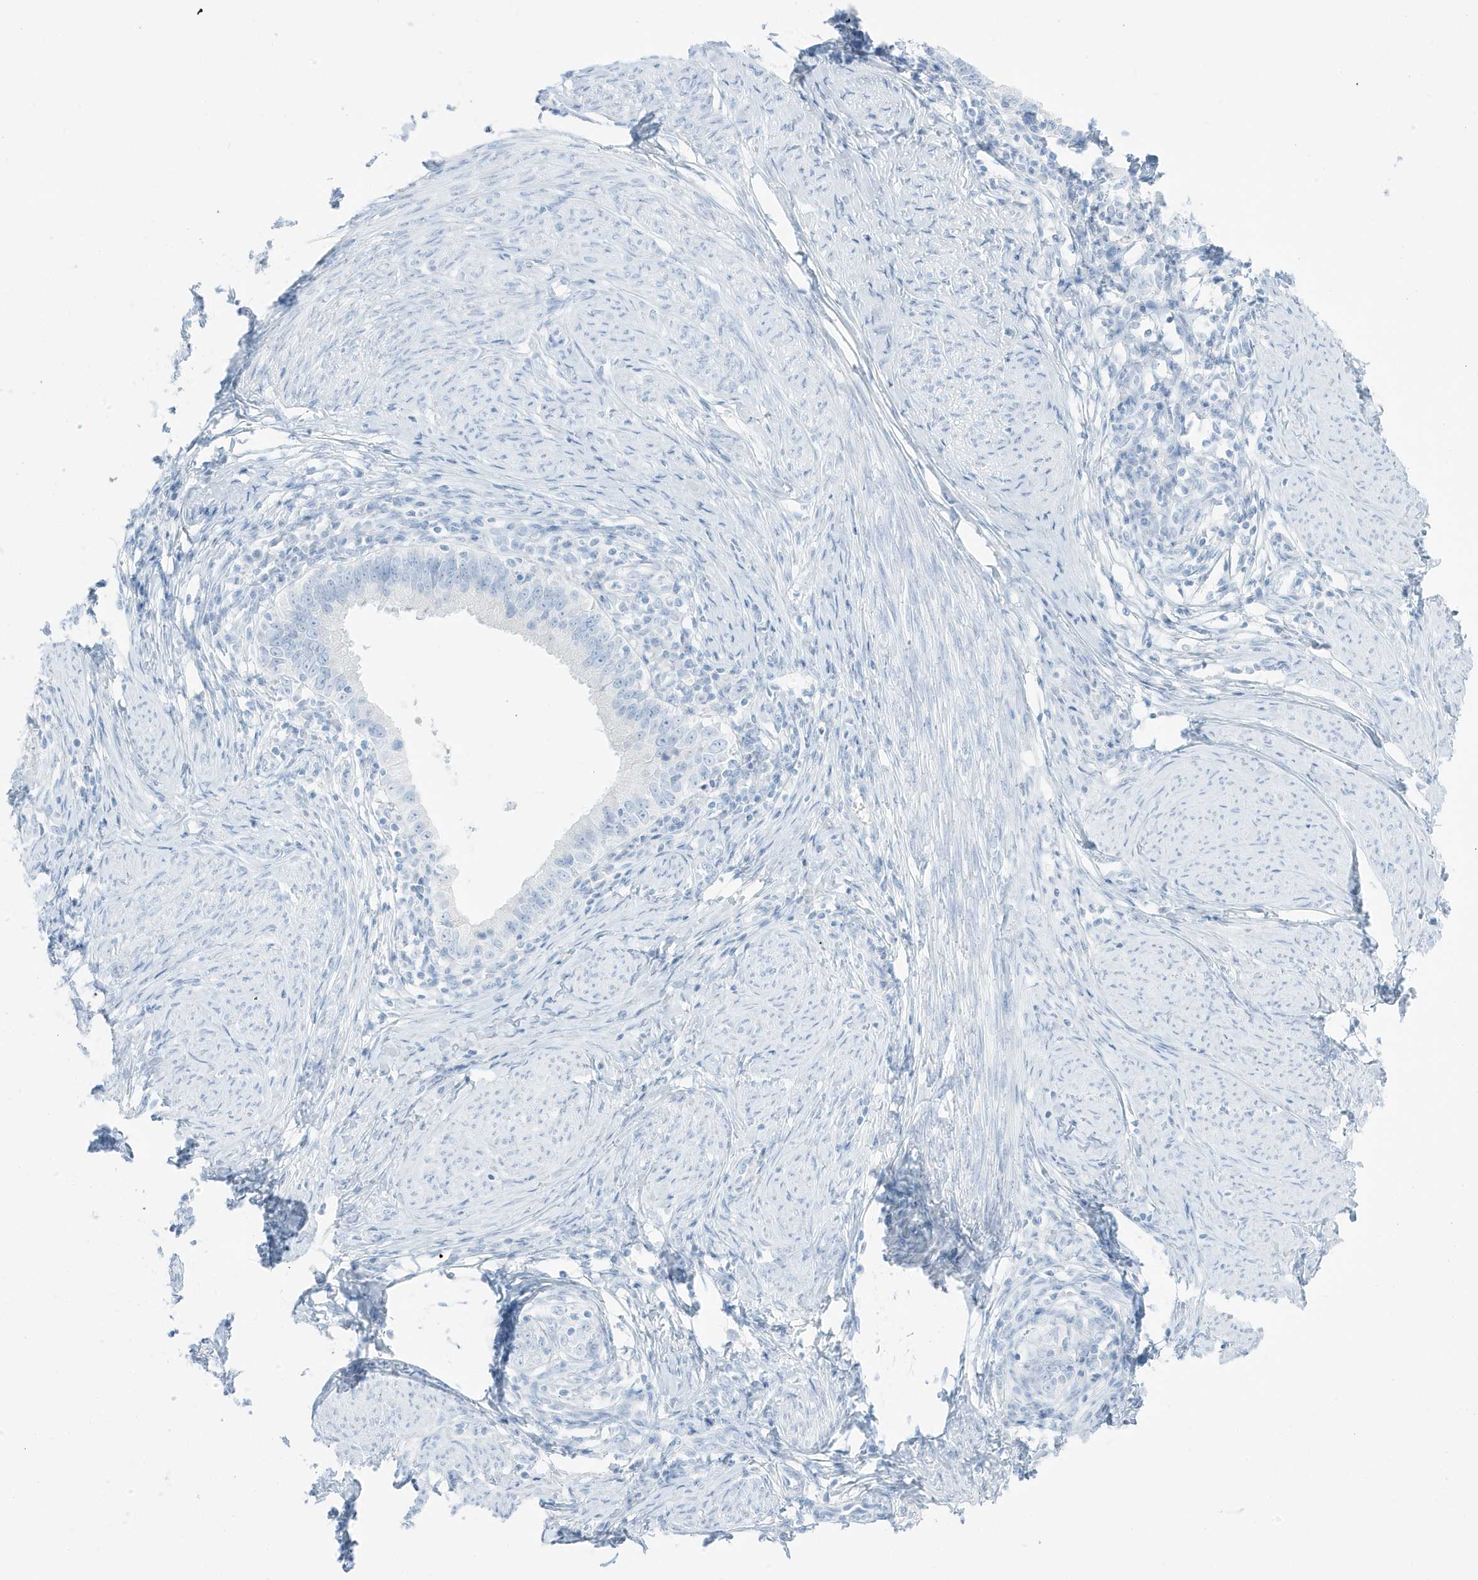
{"staining": {"intensity": "negative", "quantity": "none", "location": "none"}, "tissue": "cervical cancer", "cell_type": "Tumor cells", "image_type": "cancer", "snomed": [{"axis": "morphology", "description": "Adenocarcinoma, NOS"}, {"axis": "topography", "description": "Cervix"}], "caption": "High power microscopy photomicrograph of an immunohistochemistry histopathology image of cervical cancer, revealing no significant expression in tumor cells. (DAB (3,3'-diaminobenzidine) immunohistochemistry (IHC) with hematoxylin counter stain).", "gene": "SLC22A13", "patient": {"sex": "female", "age": 36}}